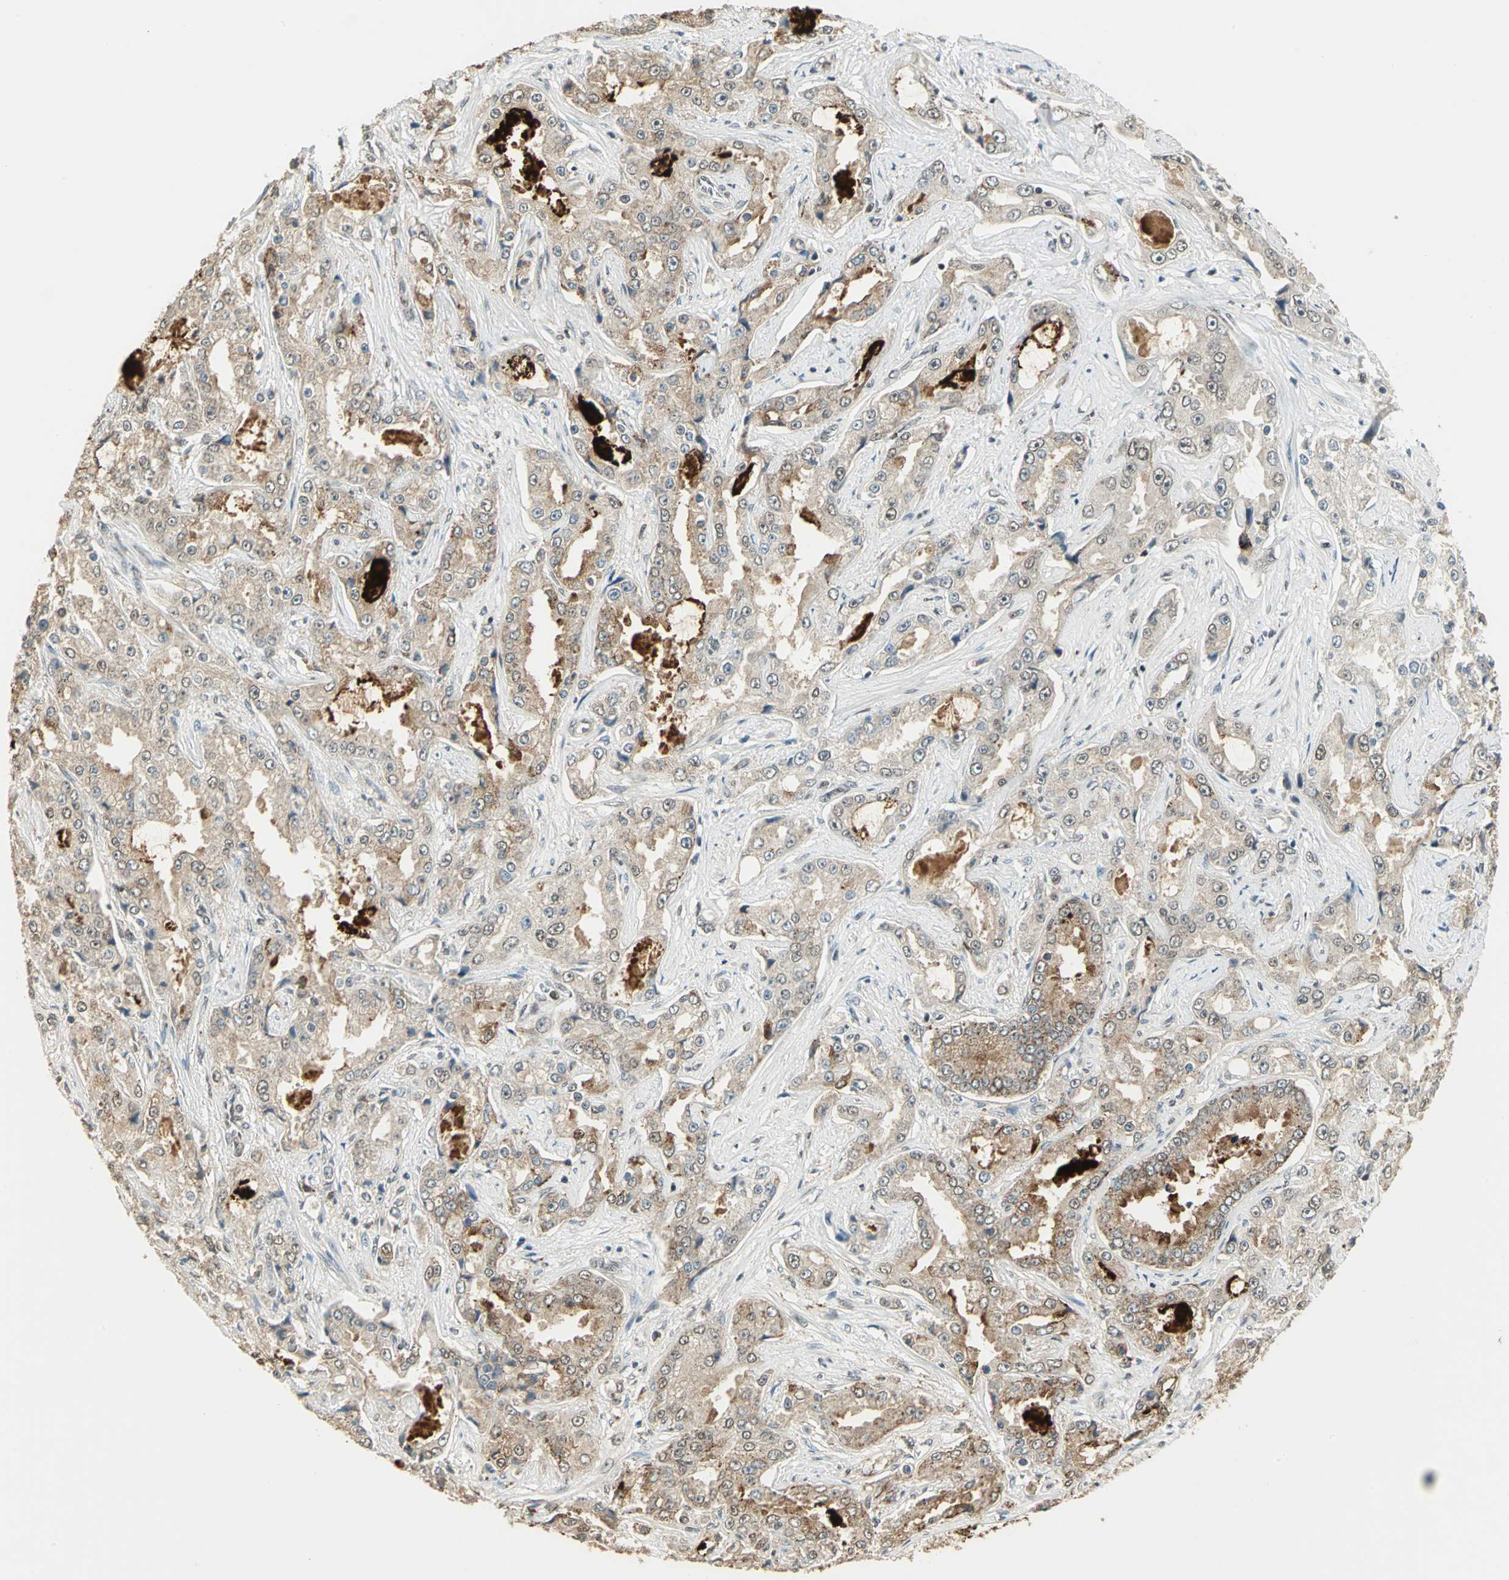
{"staining": {"intensity": "moderate", "quantity": "25%-75%", "location": "cytoplasmic/membranous"}, "tissue": "prostate cancer", "cell_type": "Tumor cells", "image_type": "cancer", "snomed": [{"axis": "morphology", "description": "Adenocarcinoma, High grade"}, {"axis": "topography", "description": "Prostate"}], "caption": "A micrograph of high-grade adenocarcinoma (prostate) stained for a protein exhibits moderate cytoplasmic/membranous brown staining in tumor cells.", "gene": "RAD17", "patient": {"sex": "male", "age": 73}}